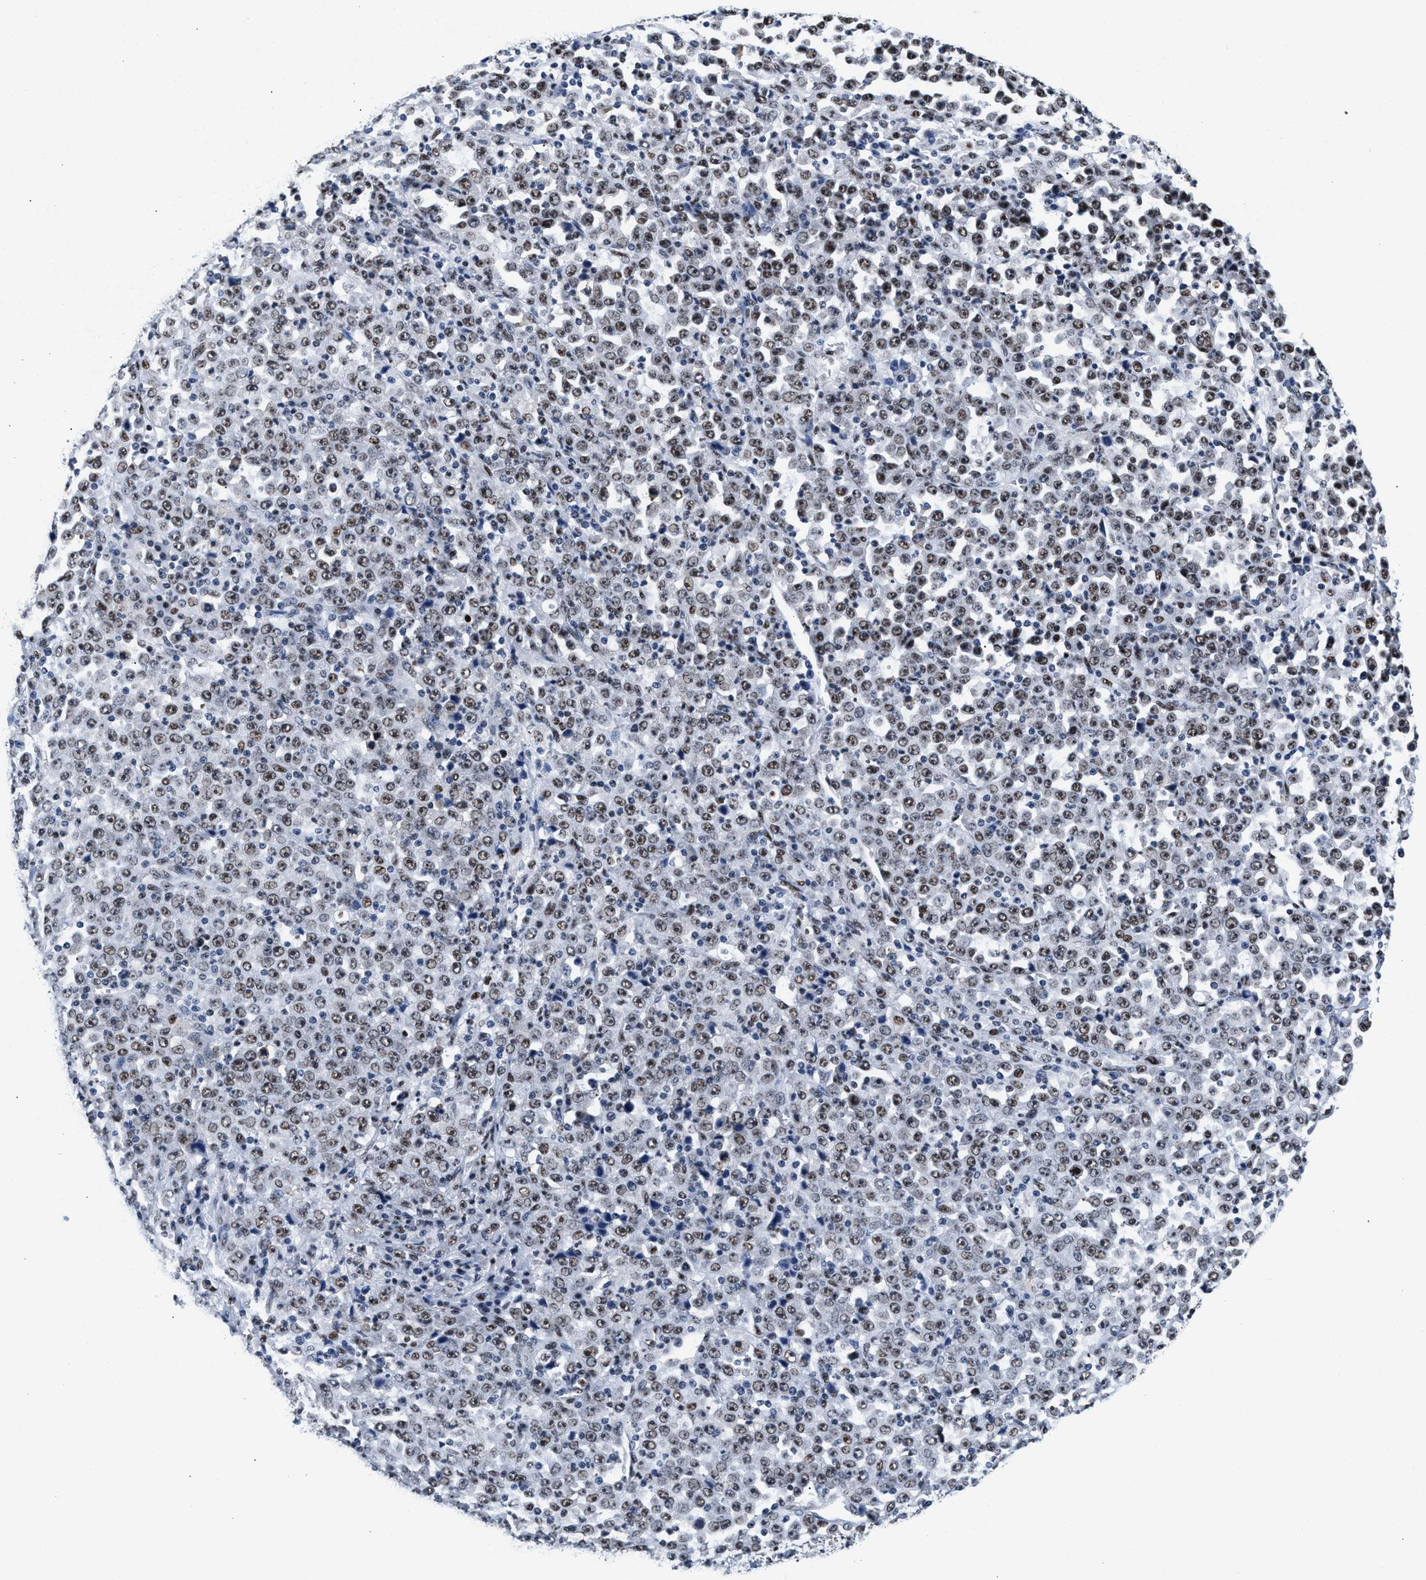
{"staining": {"intensity": "moderate", "quantity": ">75%", "location": "nuclear"}, "tissue": "stomach cancer", "cell_type": "Tumor cells", "image_type": "cancer", "snomed": [{"axis": "morphology", "description": "Normal tissue, NOS"}, {"axis": "morphology", "description": "Adenocarcinoma, NOS"}, {"axis": "topography", "description": "Stomach, upper"}, {"axis": "topography", "description": "Stomach"}], "caption": "Immunohistochemistry of human stomach cancer demonstrates medium levels of moderate nuclear staining in approximately >75% of tumor cells.", "gene": "RAD50", "patient": {"sex": "male", "age": 59}}